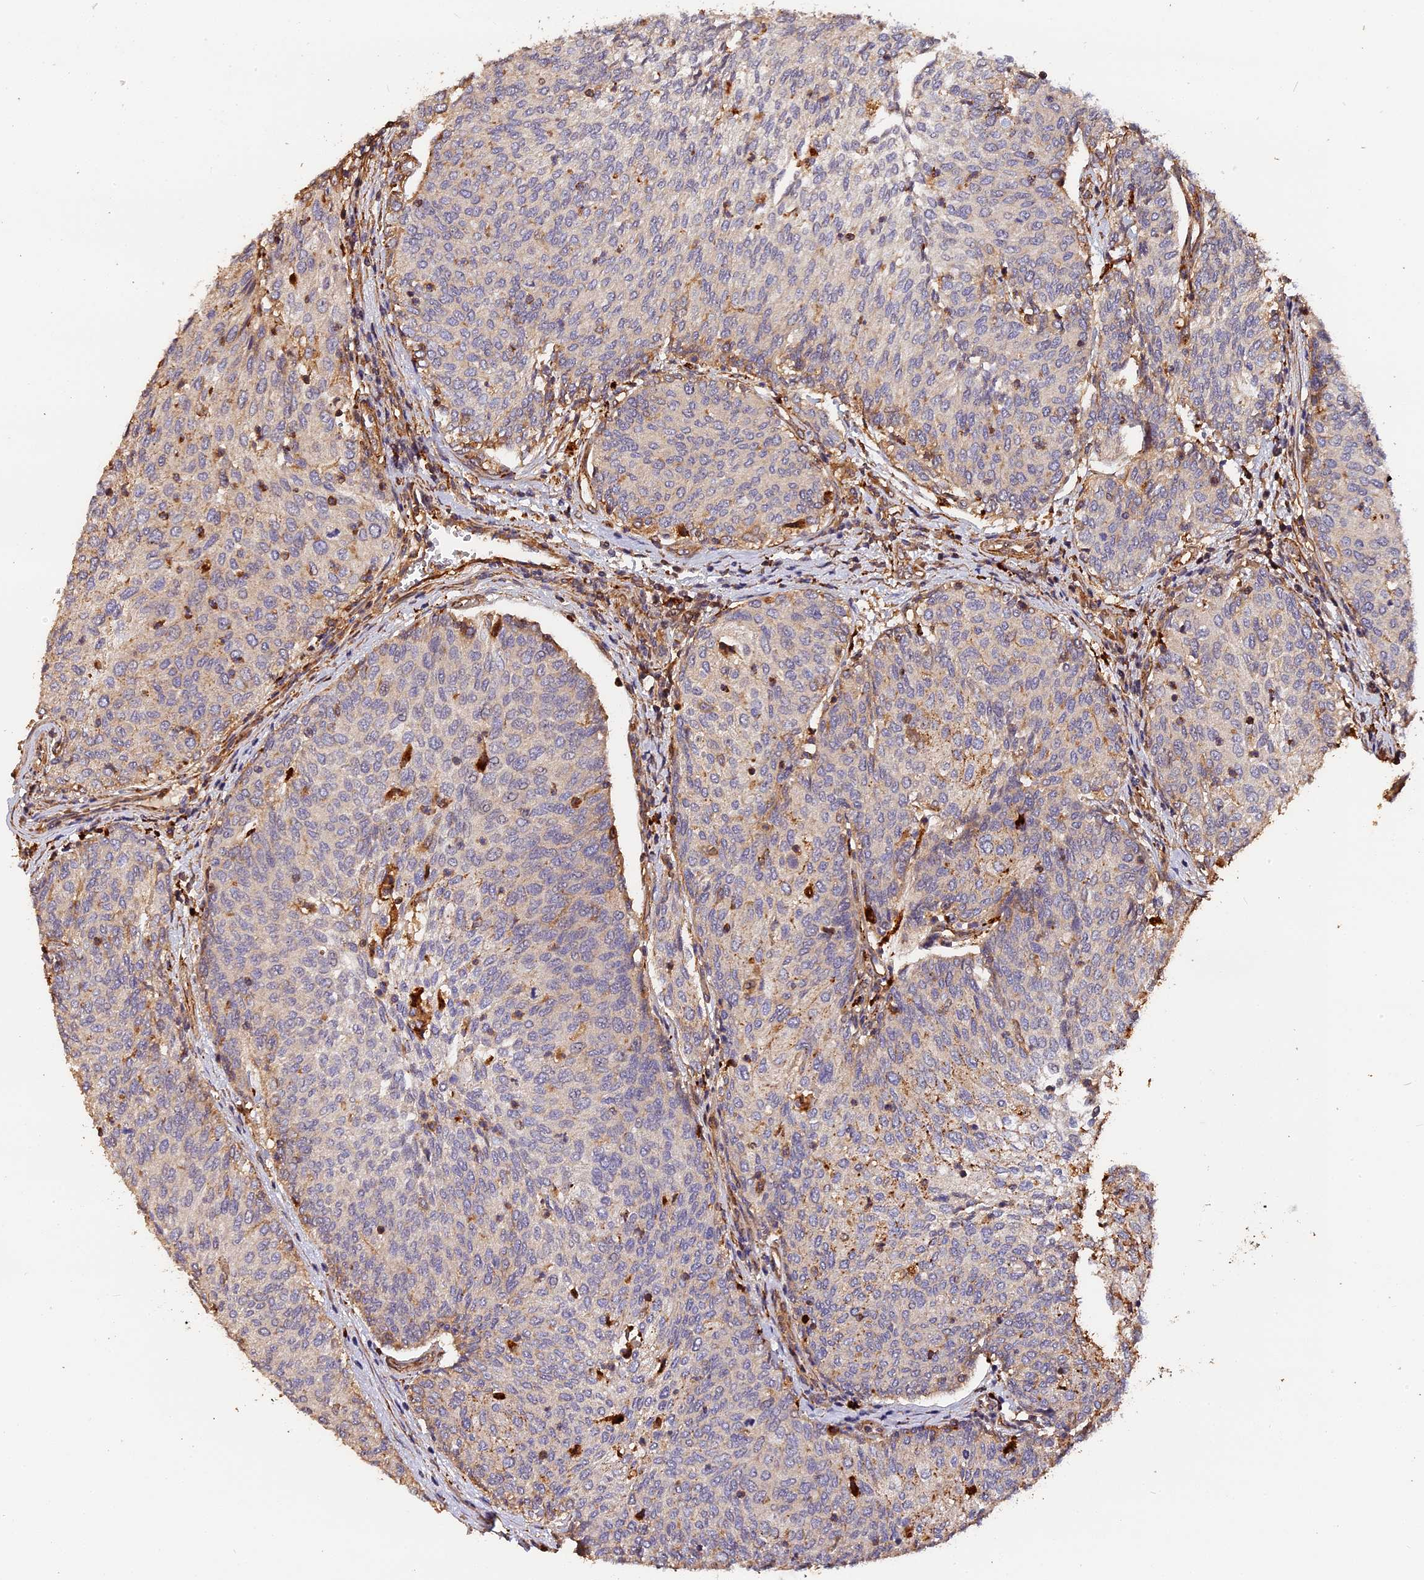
{"staining": {"intensity": "moderate", "quantity": "25%-75%", "location": "cytoplasmic/membranous,nuclear"}, "tissue": "urothelial cancer", "cell_type": "Tumor cells", "image_type": "cancer", "snomed": [{"axis": "morphology", "description": "Urothelial carcinoma, High grade"}, {"axis": "topography", "description": "Urinary bladder"}], "caption": "Immunohistochemical staining of human urothelial cancer displays medium levels of moderate cytoplasmic/membranous and nuclear staining in approximately 25%-75% of tumor cells.", "gene": "MMP15", "patient": {"sex": "female", "age": 79}}